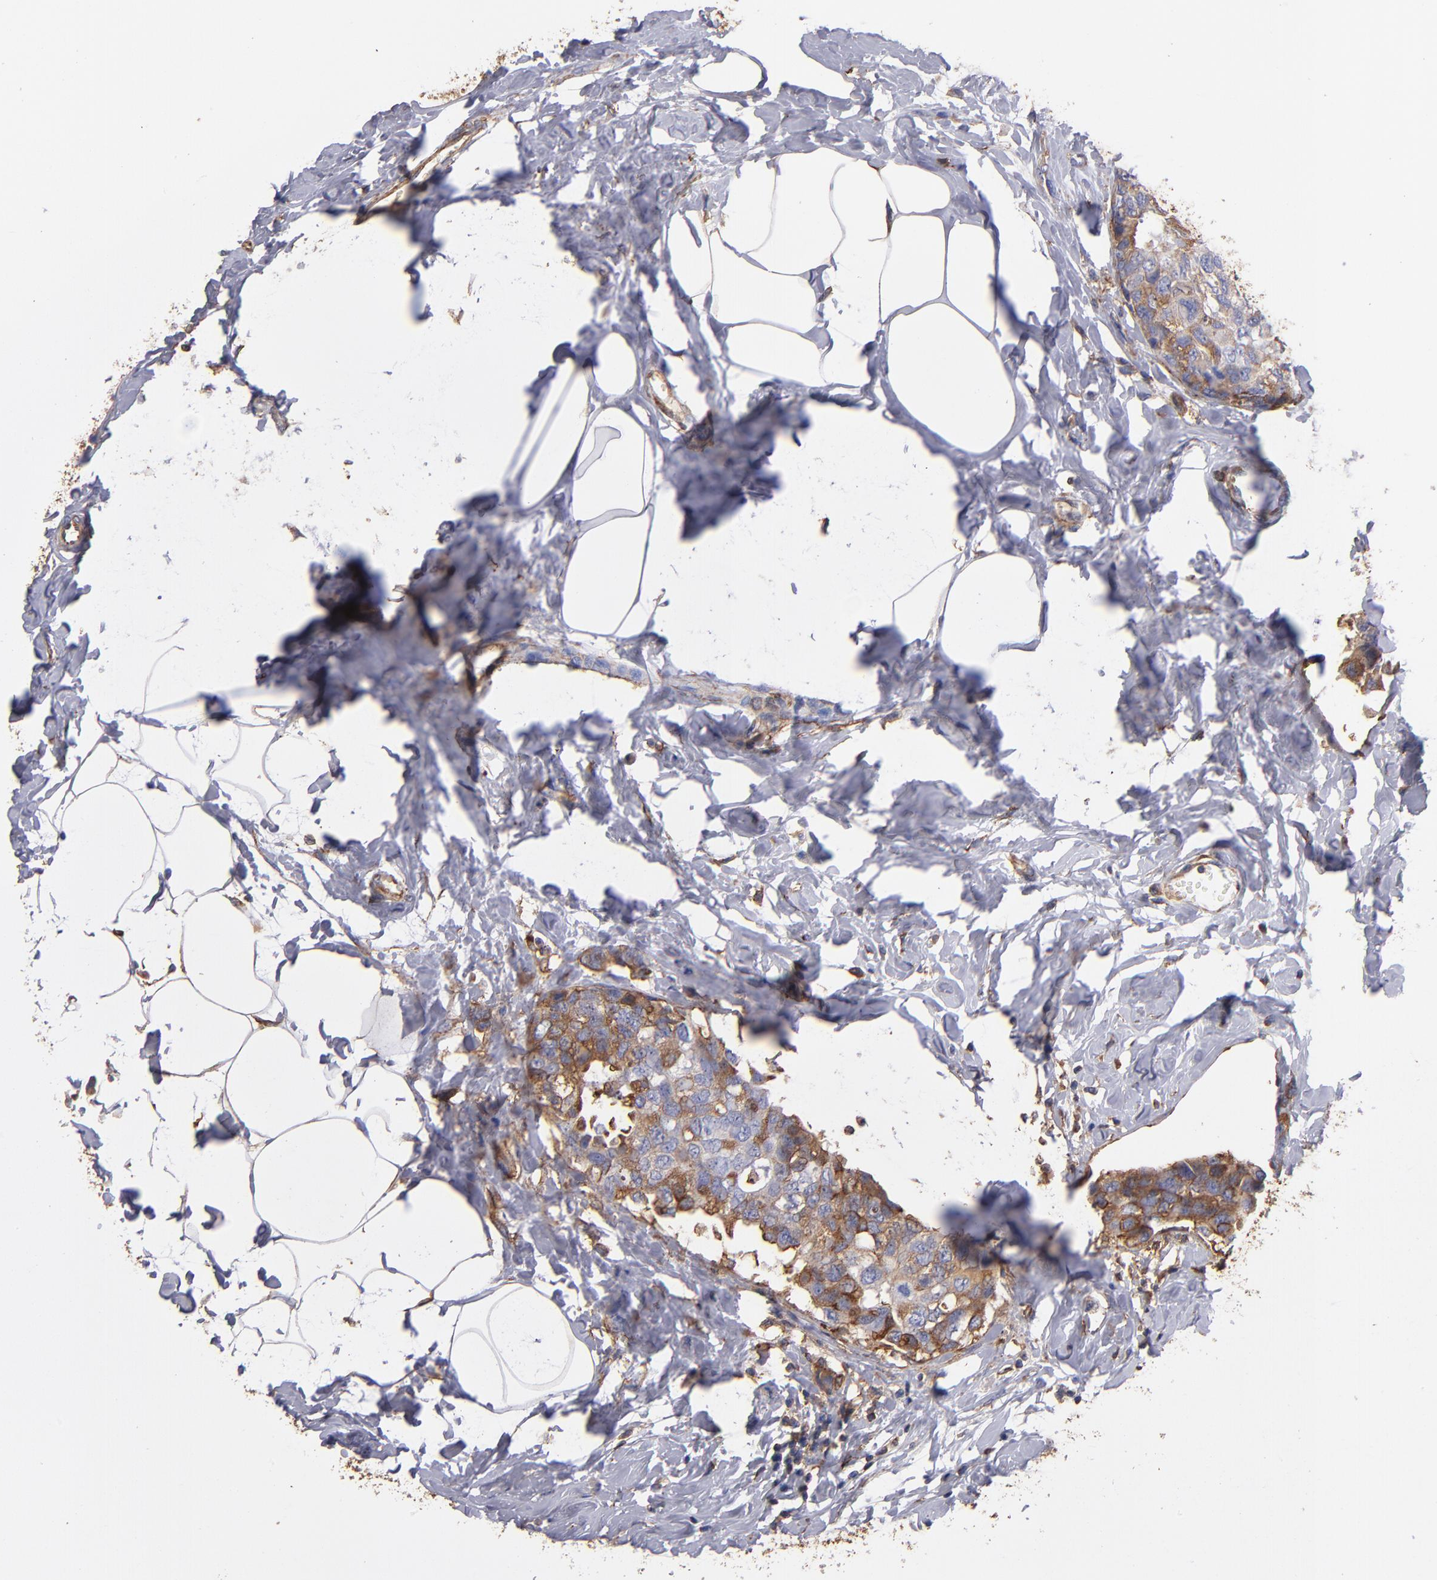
{"staining": {"intensity": "moderate", "quantity": "25%-75%", "location": "cytoplasmic/membranous"}, "tissue": "breast cancer", "cell_type": "Tumor cells", "image_type": "cancer", "snomed": [{"axis": "morphology", "description": "Normal tissue, NOS"}, {"axis": "morphology", "description": "Duct carcinoma"}, {"axis": "topography", "description": "Breast"}], "caption": "This image exhibits IHC staining of human breast cancer (invasive ductal carcinoma), with medium moderate cytoplasmic/membranous expression in approximately 25%-75% of tumor cells.", "gene": "MVP", "patient": {"sex": "female", "age": 50}}